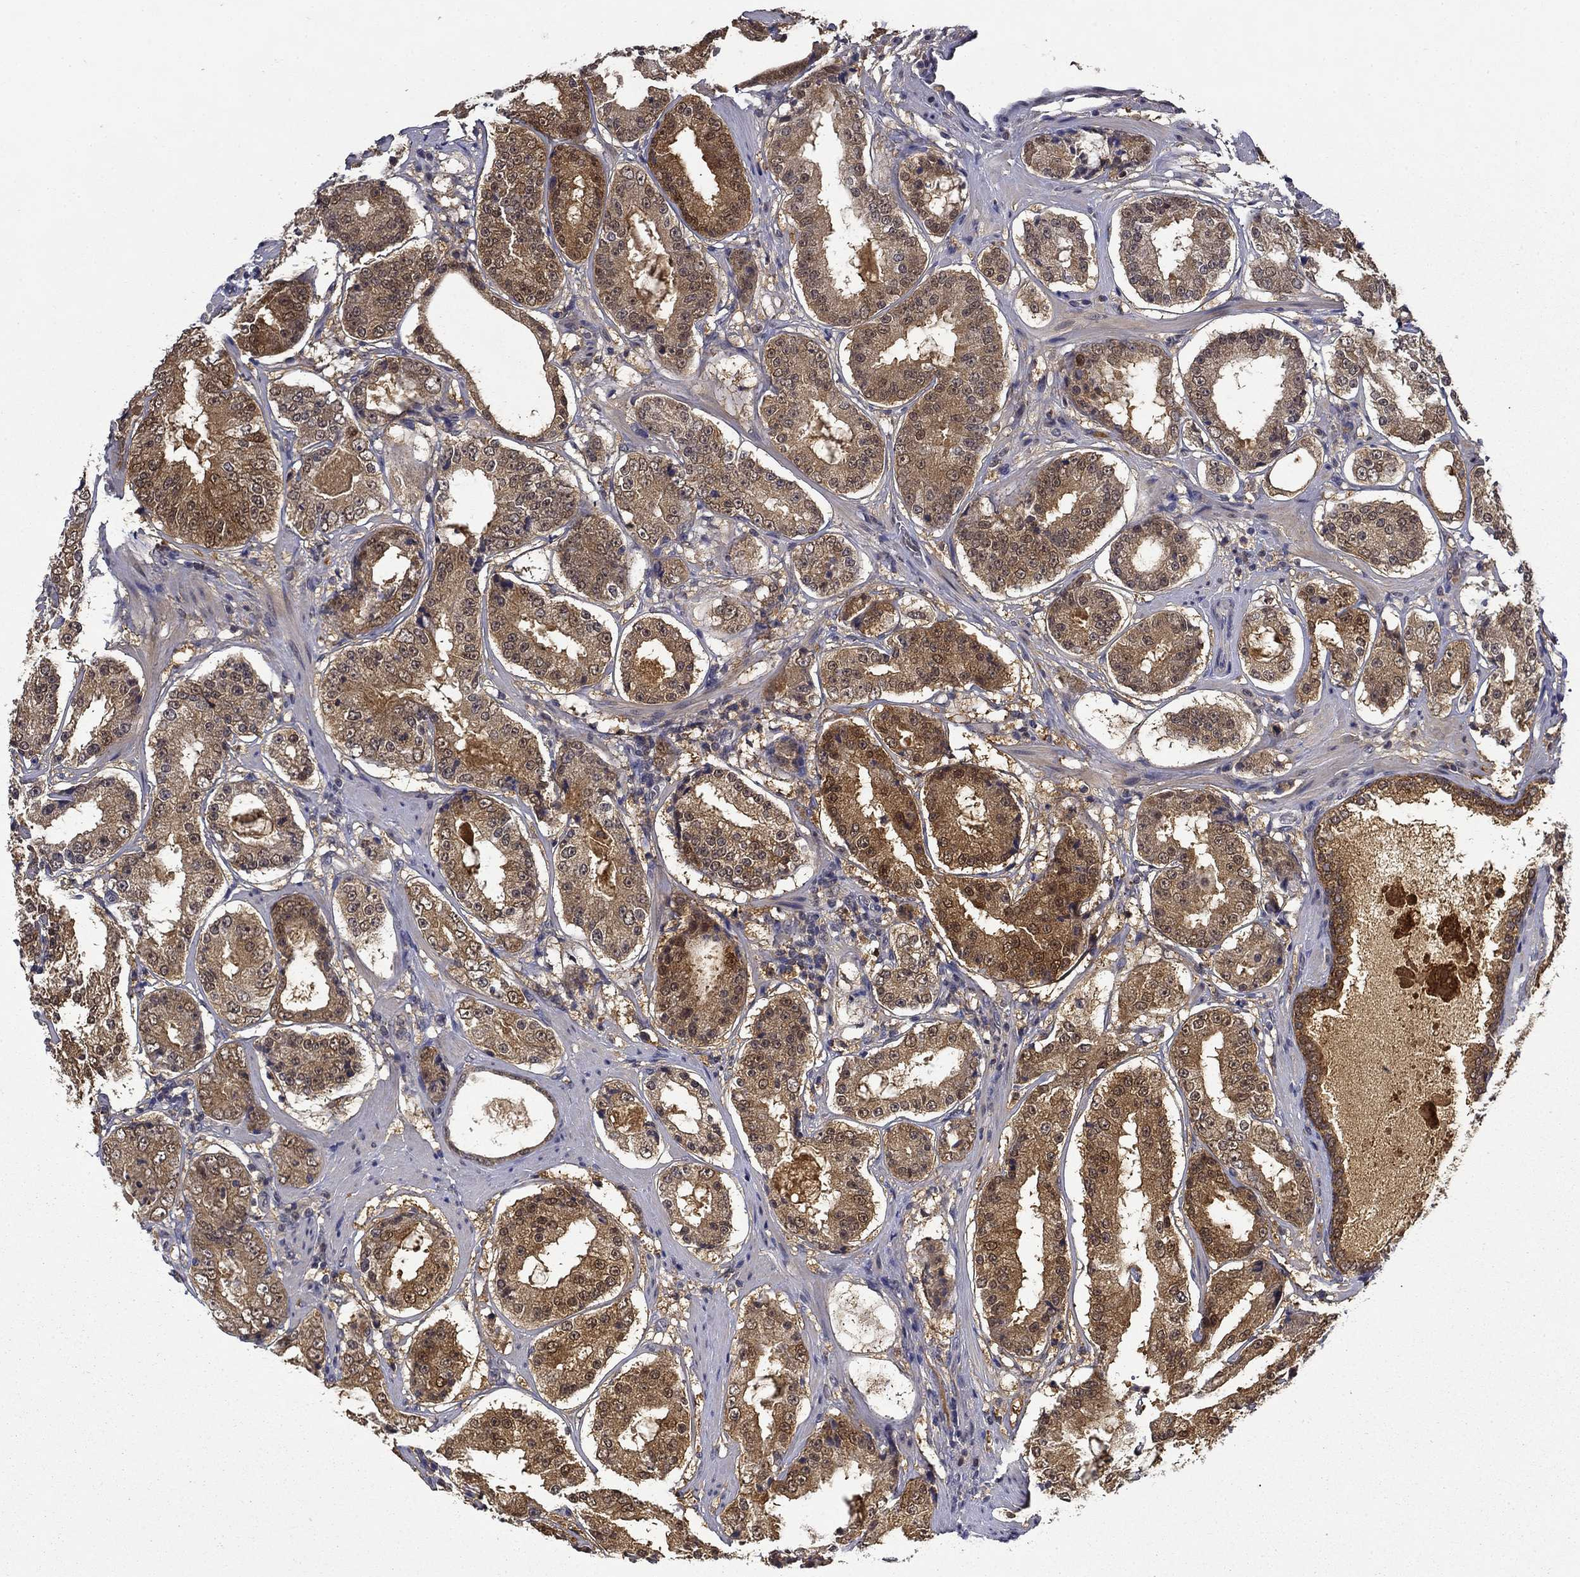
{"staining": {"intensity": "moderate", "quantity": ">75%", "location": "cytoplasmic/membranous,nuclear"}, "tissue": "prostate cancer", "cell_type": "Tumor cells", "image_type": "cancer", "snomed": [{"axis": "morphology", "description": "Adenocarcinoma, Low grade"}, {"axis": "topography", "description": "Prostate"}], "caption": "Brown immunohistochemical staining in prostate cancer (adenocarcinoma (low-grade)) exhibits moderate cytoplasmic/membranous and nuclear expression in approximately >75% of tumor cells.", "gene": "DDTL", "patient": {"sex": "male", "age": 60}}